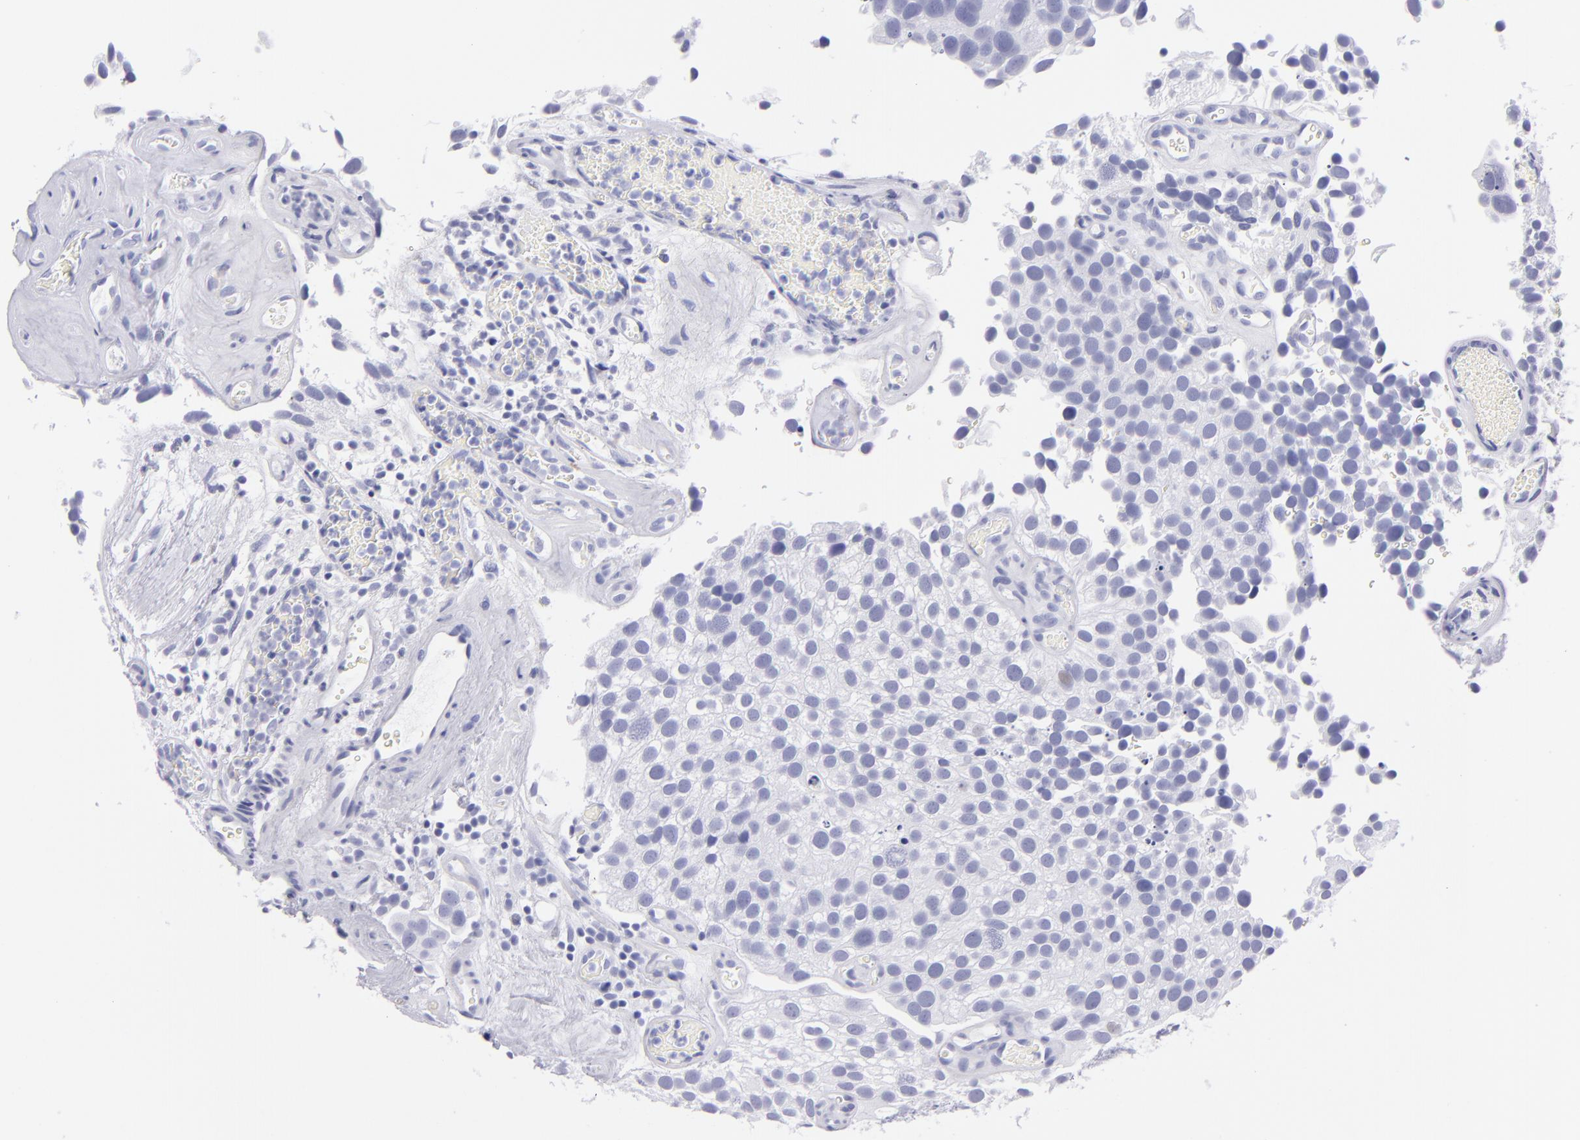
{"staining": {"intensity": "negative", "quantity": "none", "location": "none"}, "tissue": "urothelial cancer", "cell_type": "Tumor cells", "image_type": "cancer", "snomed": [{"axis": "morphology", "description": "Urothelial carcinoma, High grade"}, {"axis": "topography", "description": "Urinary bladder"}], "caption": "Photomicrograph shows no protein expression in tumor cells of urothelial cancer tissue. Nuclei are stained in blue.", "gene": "PRPH", "patient": {"sex": "male", "age": 72}}